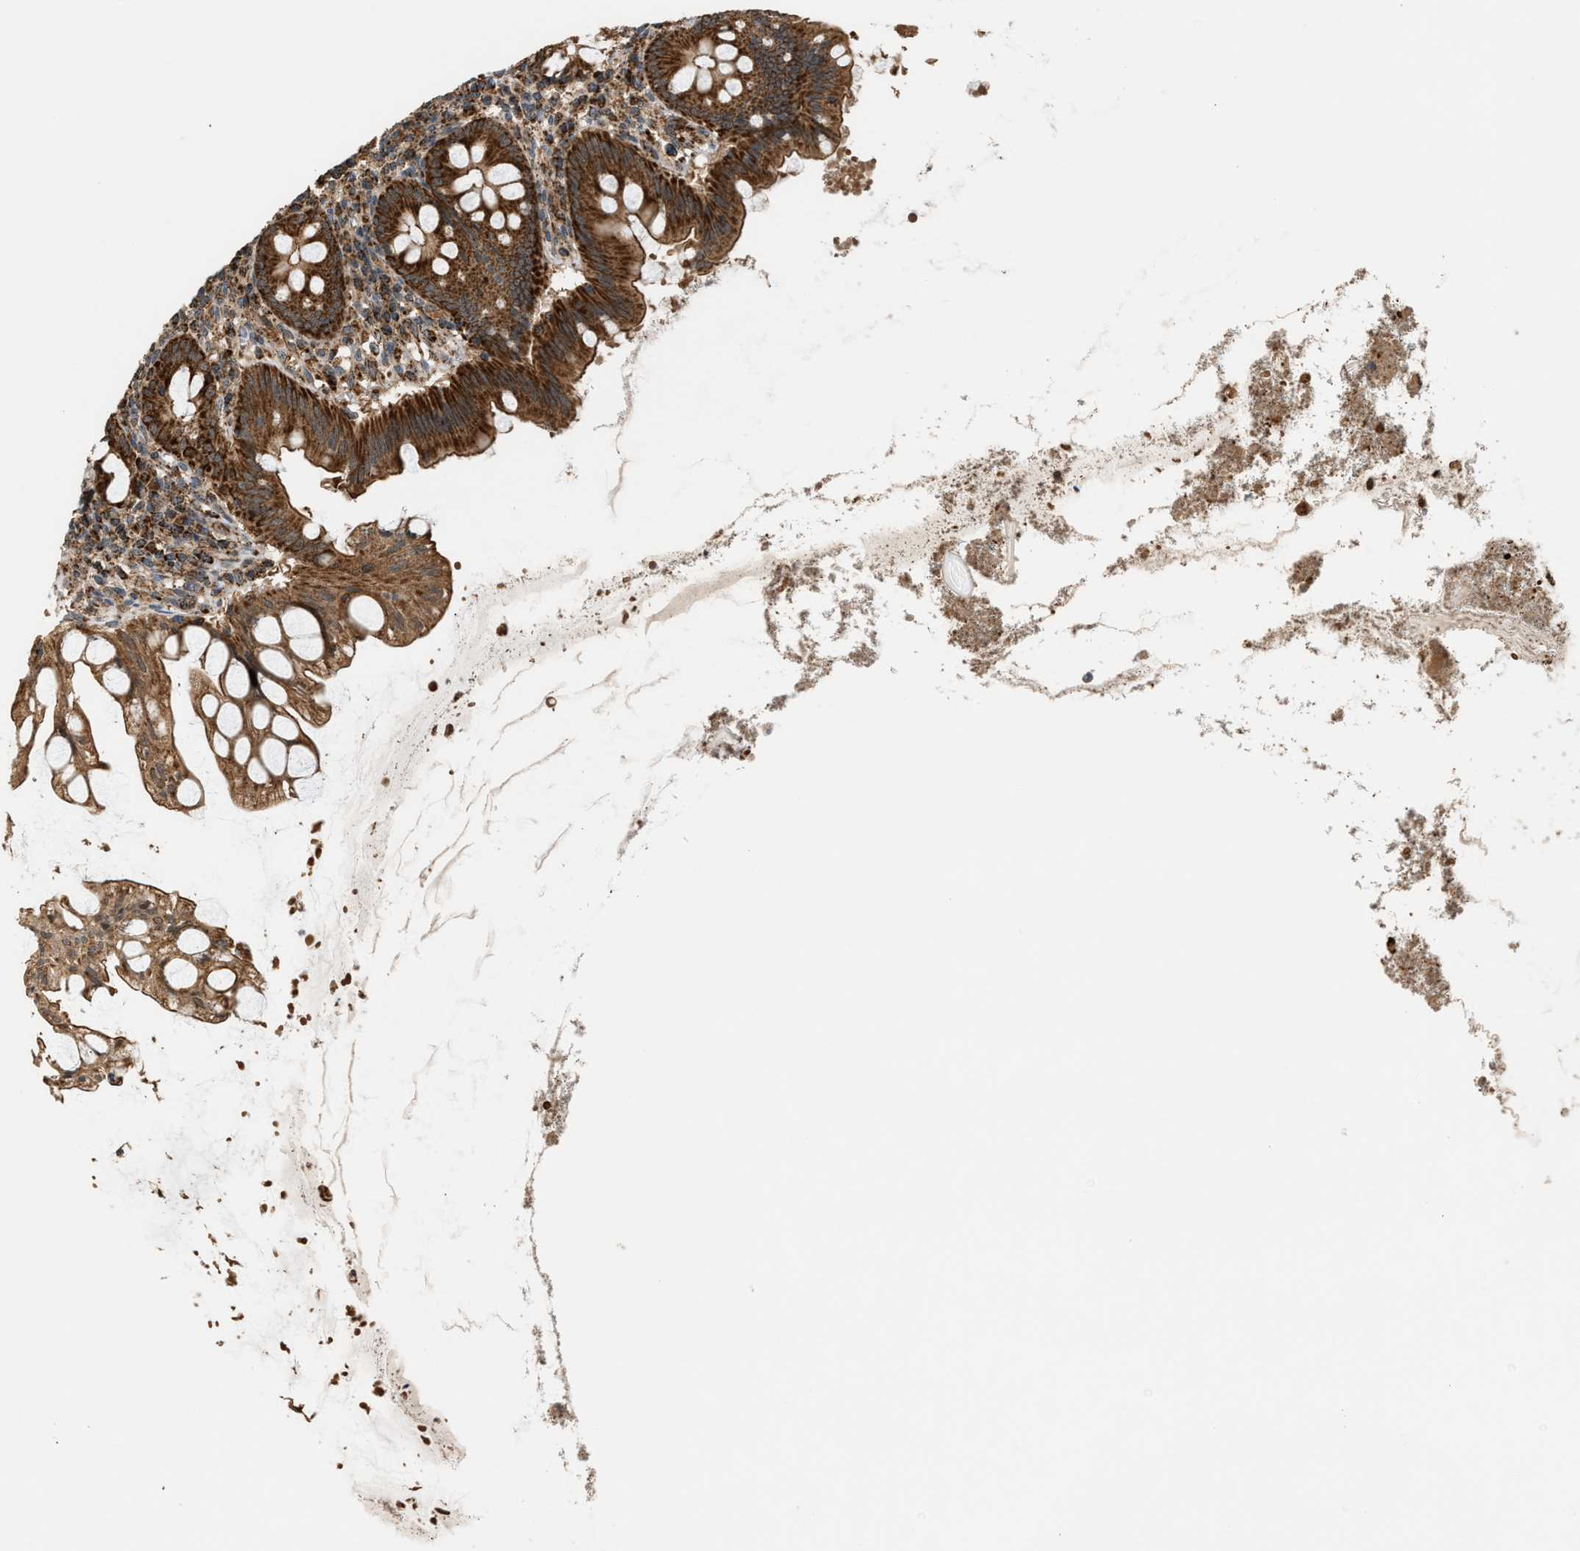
{"staining": {"intensity": "strong", "quantity": ">75%", "location": "cytoplasmic/membranous"}, "tissue": "appendix", "cell_type": "Glandular cells", "image_type": "normal", "snomed": [{"axis": "morphology", "description": "Normal tissue, NOS"}, {"axis": "topography", "description": "Appendix"}], "caption": "Immunohistochemical staining of benign human appendix reveals high levels of strong cytoplasmic/membranous staining in approximately >75% of glandular cells.", "gene": "SGSM2", "patient": {"sex": "male", "age": 56}}